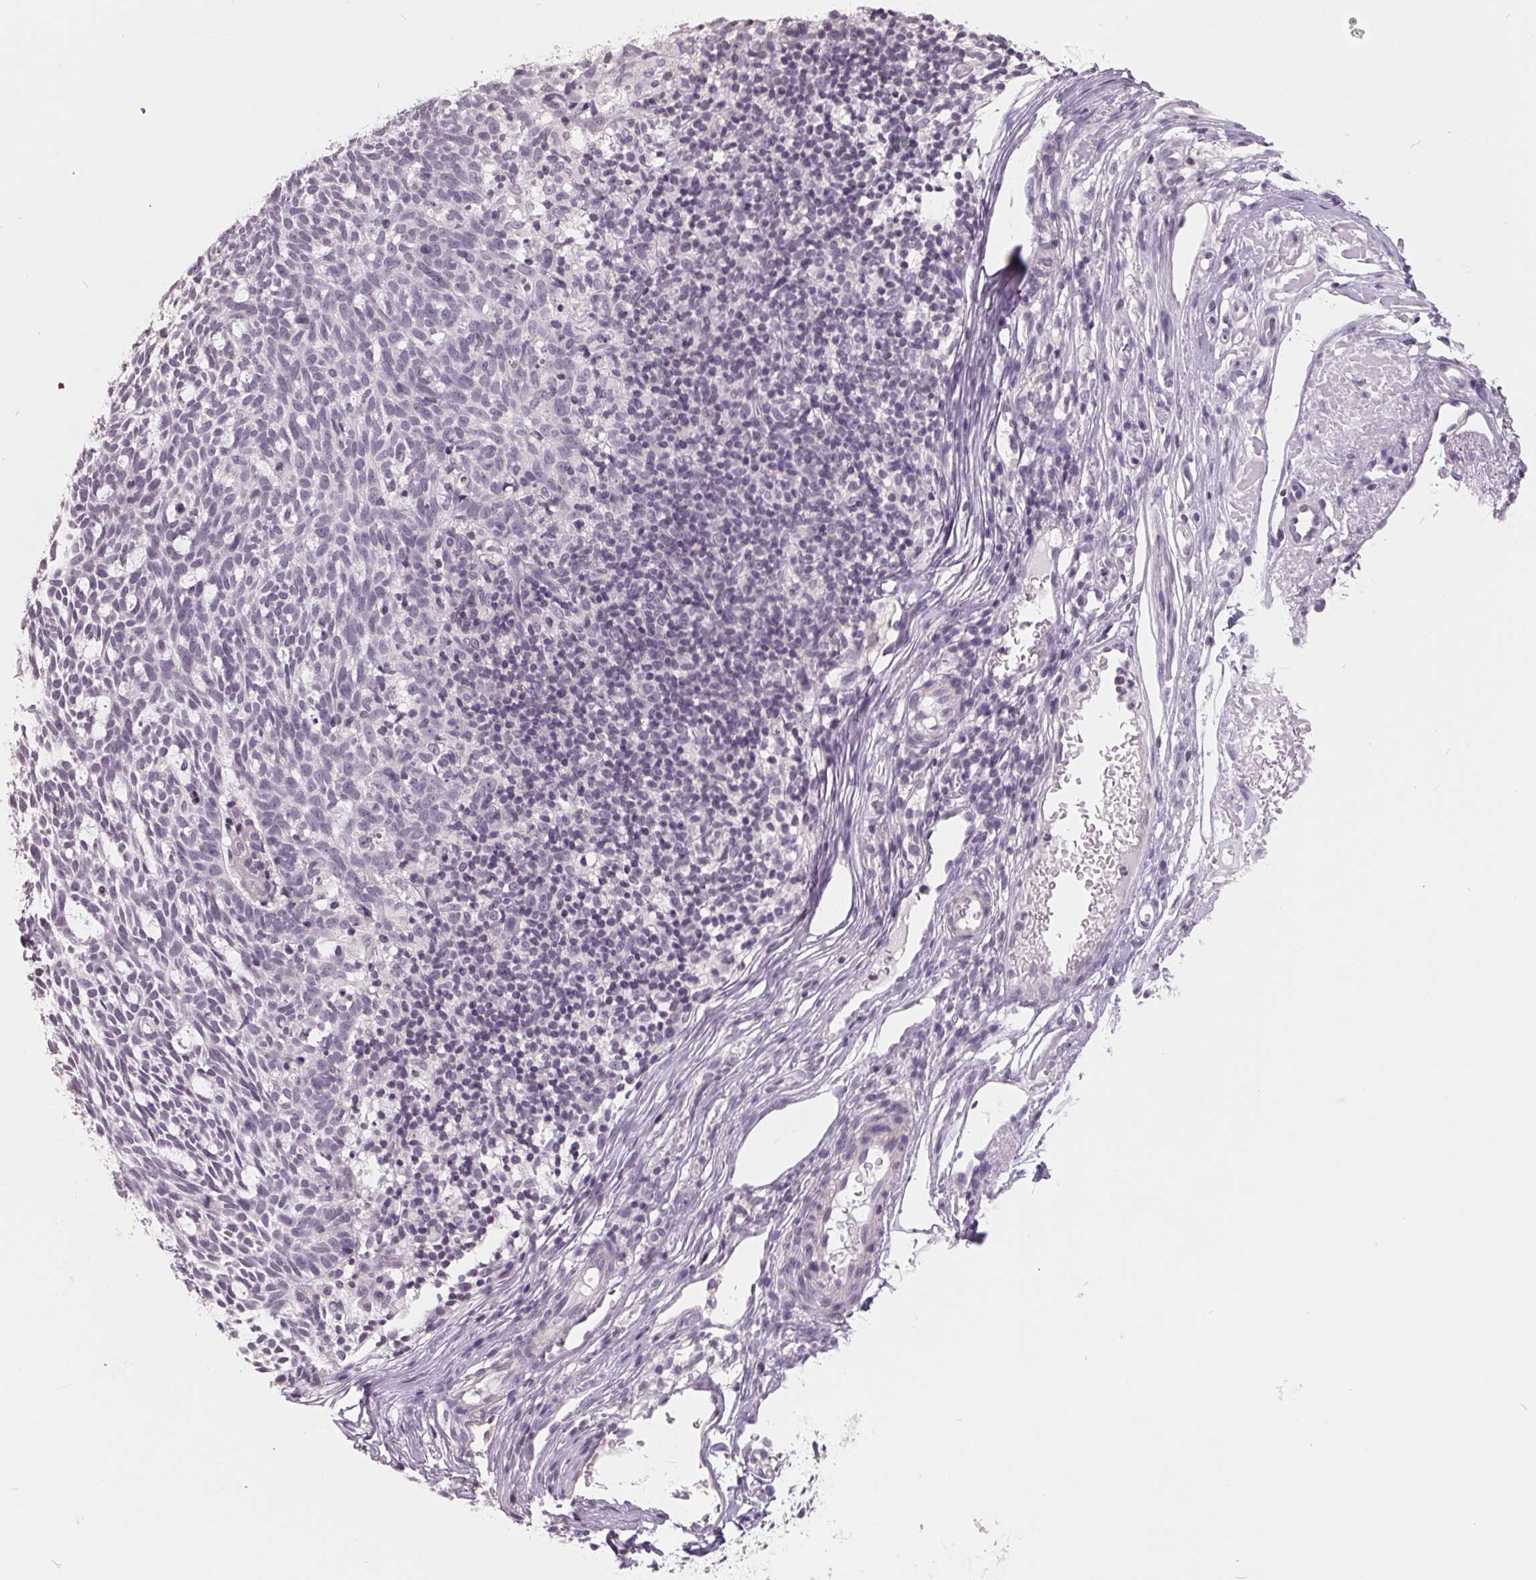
{"staining": {"intensity": "negative", "quantity": "none", "location": "none"}, "tissue": "skin cancer", "cell_type": "Tumor cells", "image_type": "cancer", "snomed": [{"axis": "morphology", "description": "Normal tissue, NOS"}, {"axis": "morphology", "description": "Basal cell carcinoma"}, {"axis": "topography", "description": "Skin"}], "caption": "Skin basal cell carcinoma was stained to show a protein in brown. There is no significant staining in tumor cells.", "gene": "FTCD", "patient": {"sex": "male", "age": 68}}